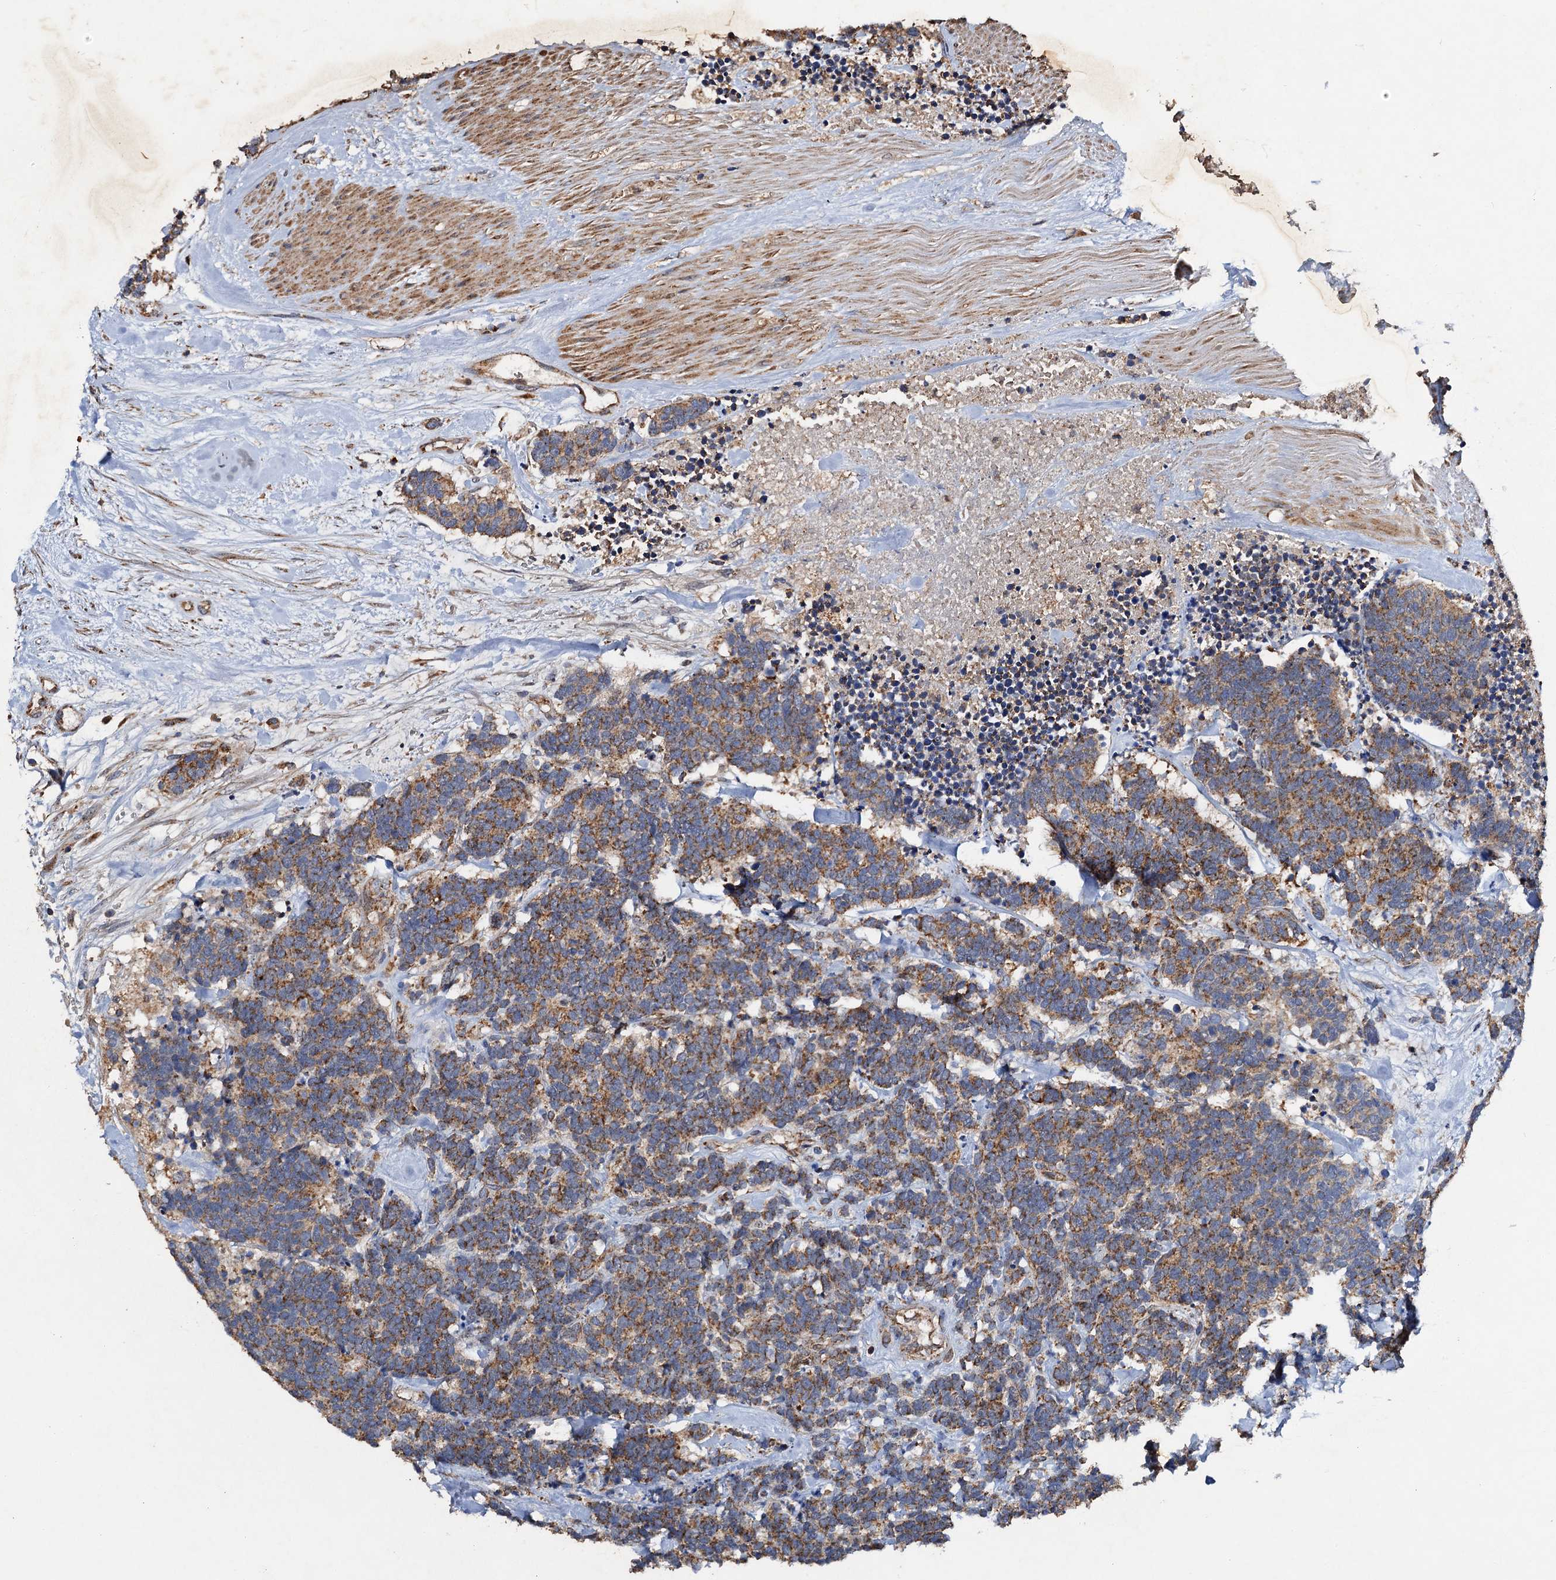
{"staining": {"intensity": "moderate", "quantity": ">75%", "location": "cytoplasmic/membranous"}, "tissue": "carcinoid", "cell_type": "Tumor cells", "image_type": "cancer", "snomed": [{"axis": "morphology", "description": "Carcinoma, NOS"}, {"axis": "morphology", "description": "Carcinoid, malignant, NOS"}, {"axis": "topography", "description": "Urinary bladder"}], "caption": "A histopathology image of human carcinoid stained for a protein reveals moderate cytoplasmic/membranous brown staining in tumor cells.", "gene": "NDUFA13", "patient": {"sex": "male", "age": 57}}